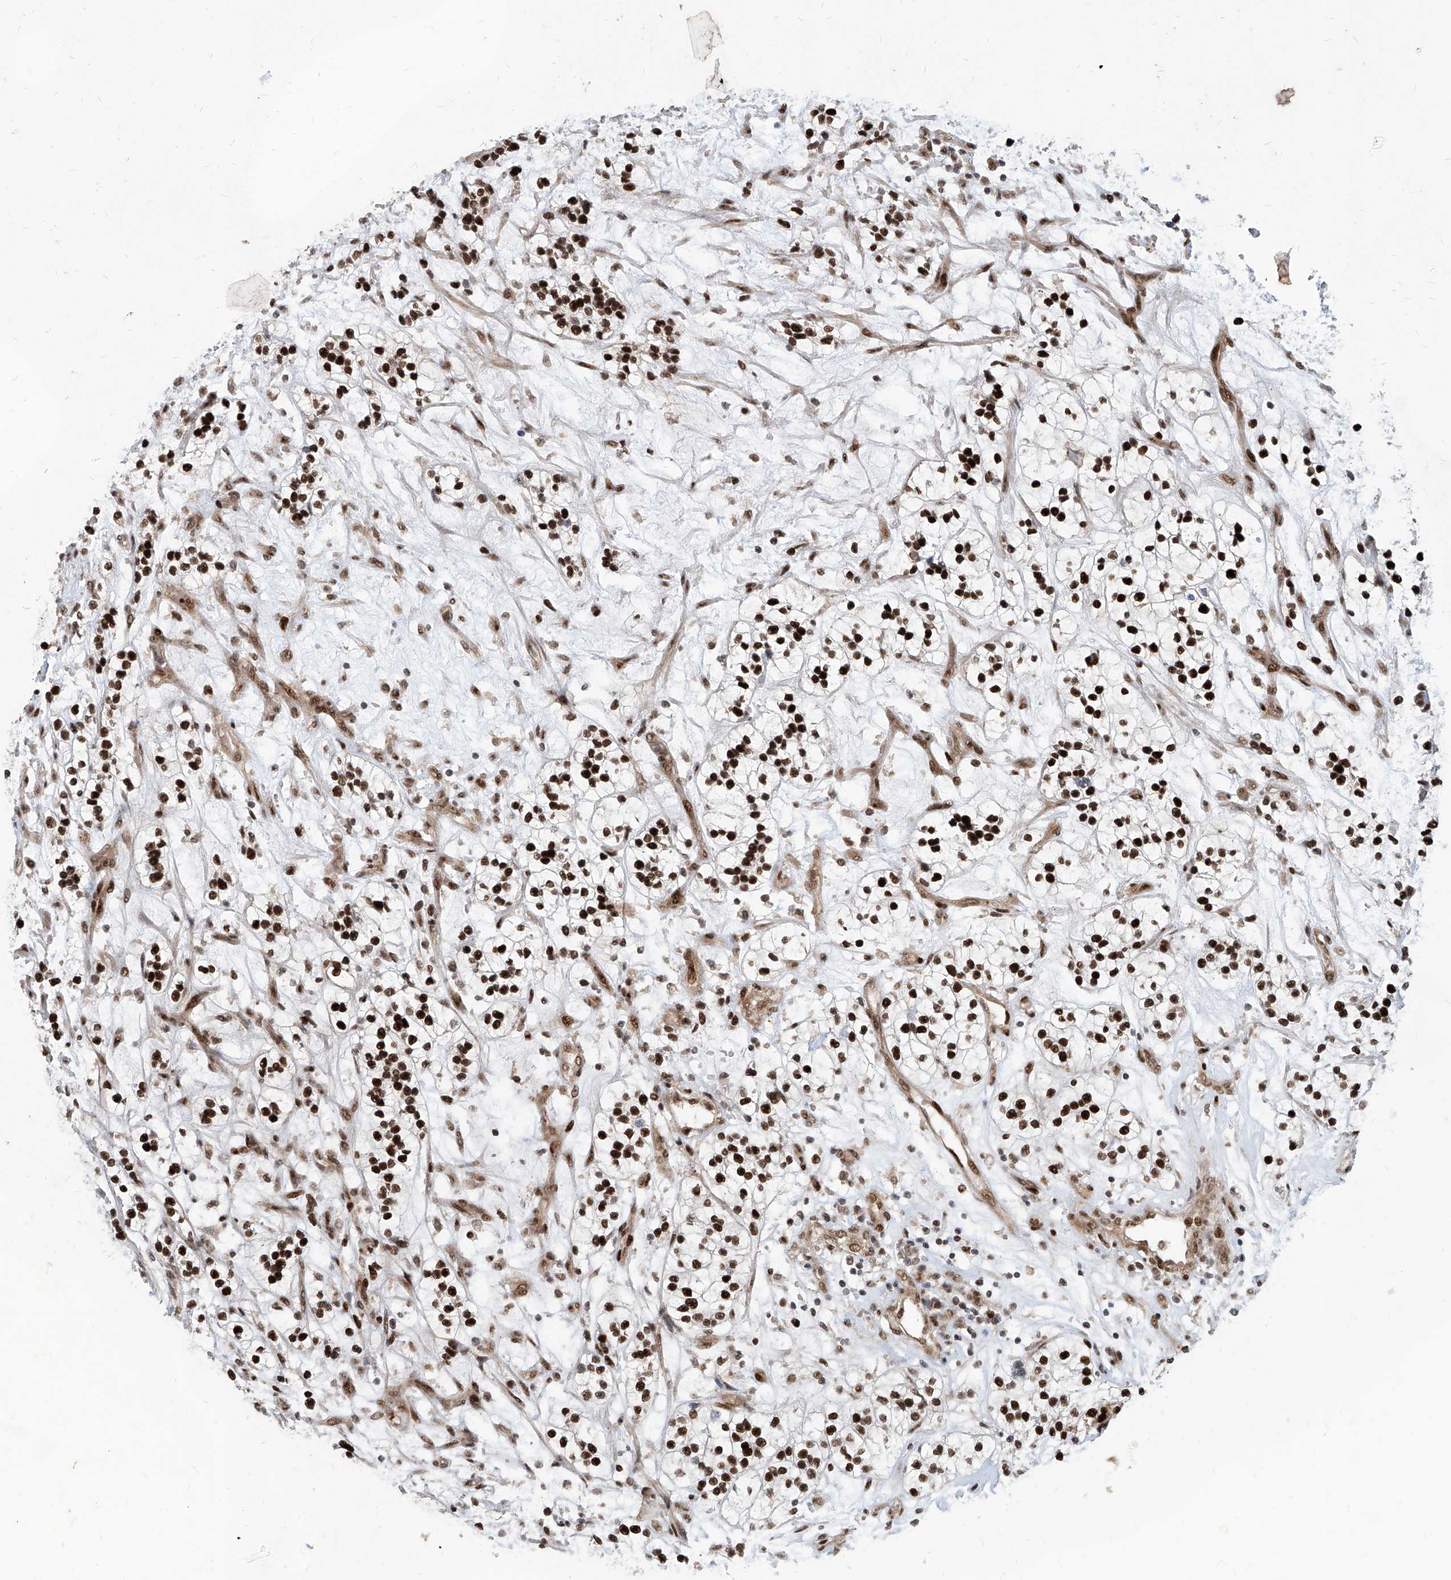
{"staining": {"intensity": "strong", "quantity": ">75%", "location": "nuclear"}, "tissue": "renal cancer", "cell_type": "Tumor cells", "image_type": "cancer", "snomed": [{"axis": "morphology", "description": "Adenocarcinoma, NOS"}, {"axis": "topography", "description": "Kidney"}], "caption": "This is an image of immunohistochemistry (IHC) staining of renal adenocarcinoma, which shows strong positivity in the nuclear of tumor cells.", "gene": "IRF2", "patient": {"sex": "female", "age": 57}}